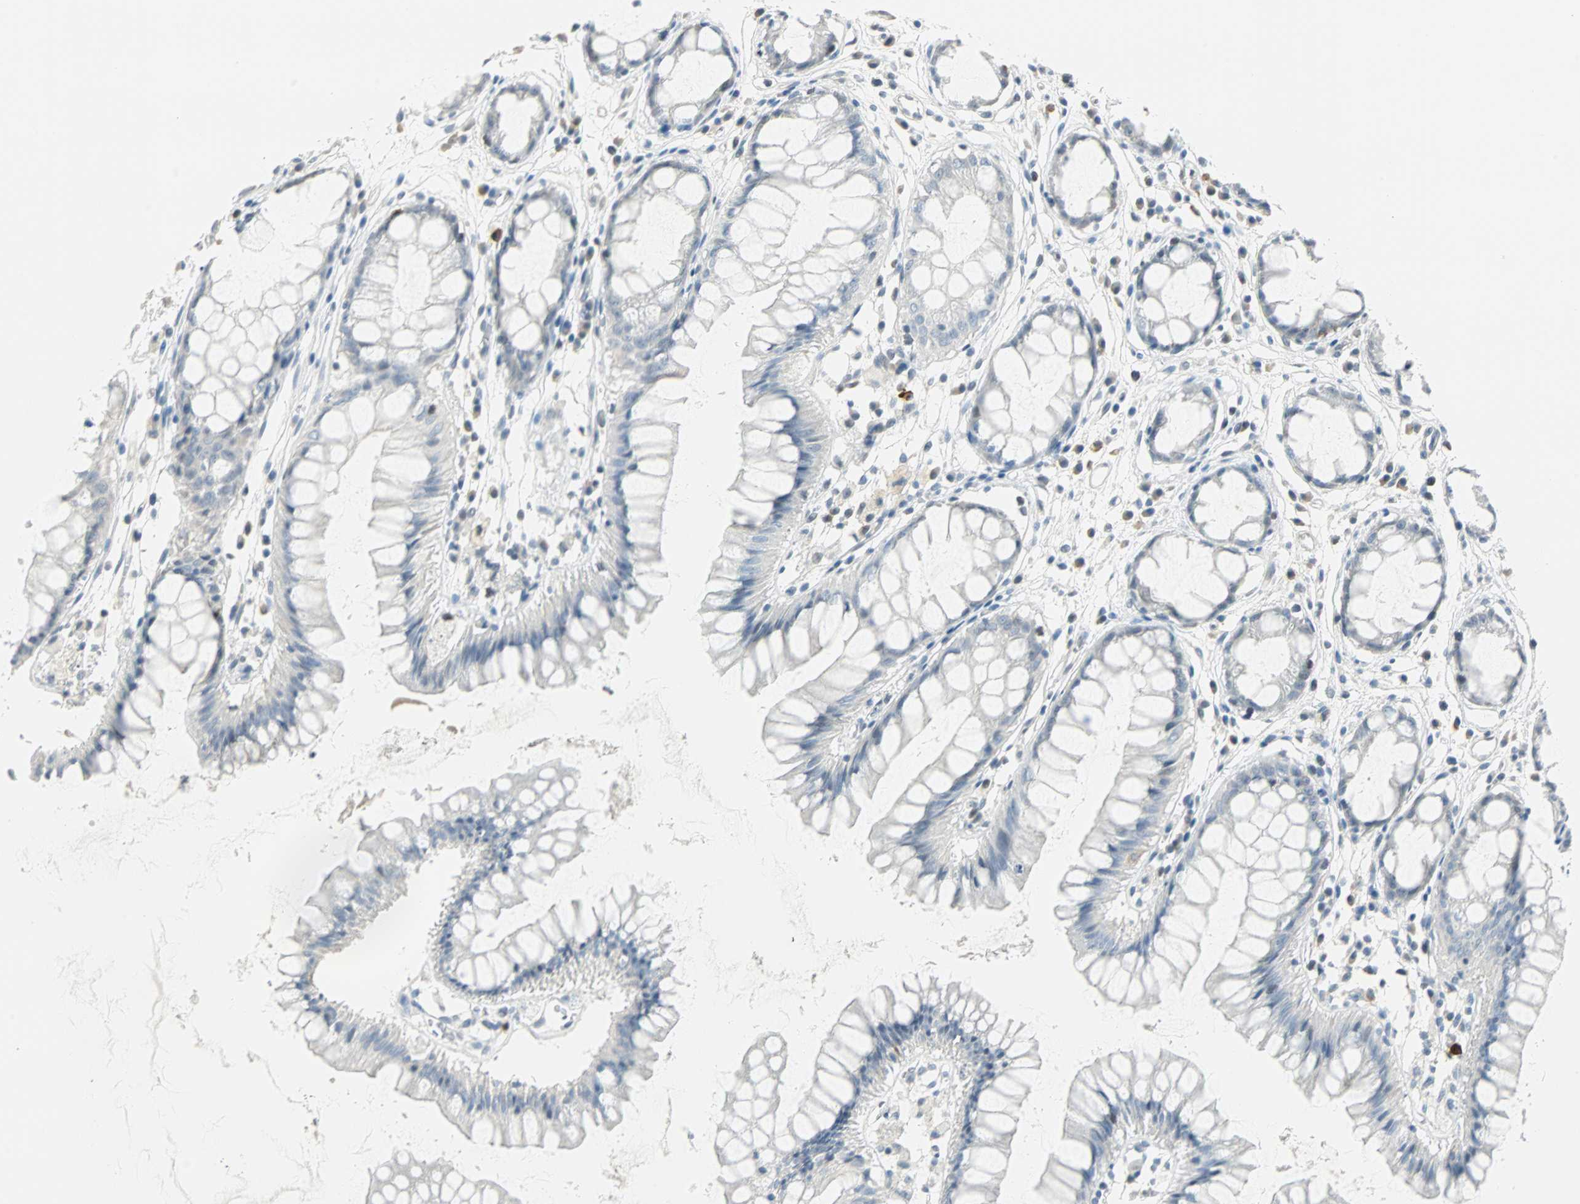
{"staining": {"intensity": "weak", "quantity": "25%-75%", "location": "cytoplasmic/membranous"}, "tissue": "rectum", "cell_type": "Glandular cells", "image_type": "normal", "snomed": [{"axis": "morphology", "description": "Normal tissue, NOS"}, {"axis": "morphology", "description": "Adenocarcinoma, NOS"}, {"axis": "topography", "description": "Rectum"}], "caption": "IHC staining of normal rectum, which shows low levels of weak cytoplasmic/membranous expression in approximately 25%-75% of glandular cells indicating weak cytoplasmic/membranous protein positivity. The staining was performed using DAB (3,3'-diaminobenzidine) (brown) for protein detection and nuclei were counterstained in hematoxylin (blue).", "gene": "MLLT10", "patient": {"sex": "female", "age": 65}}